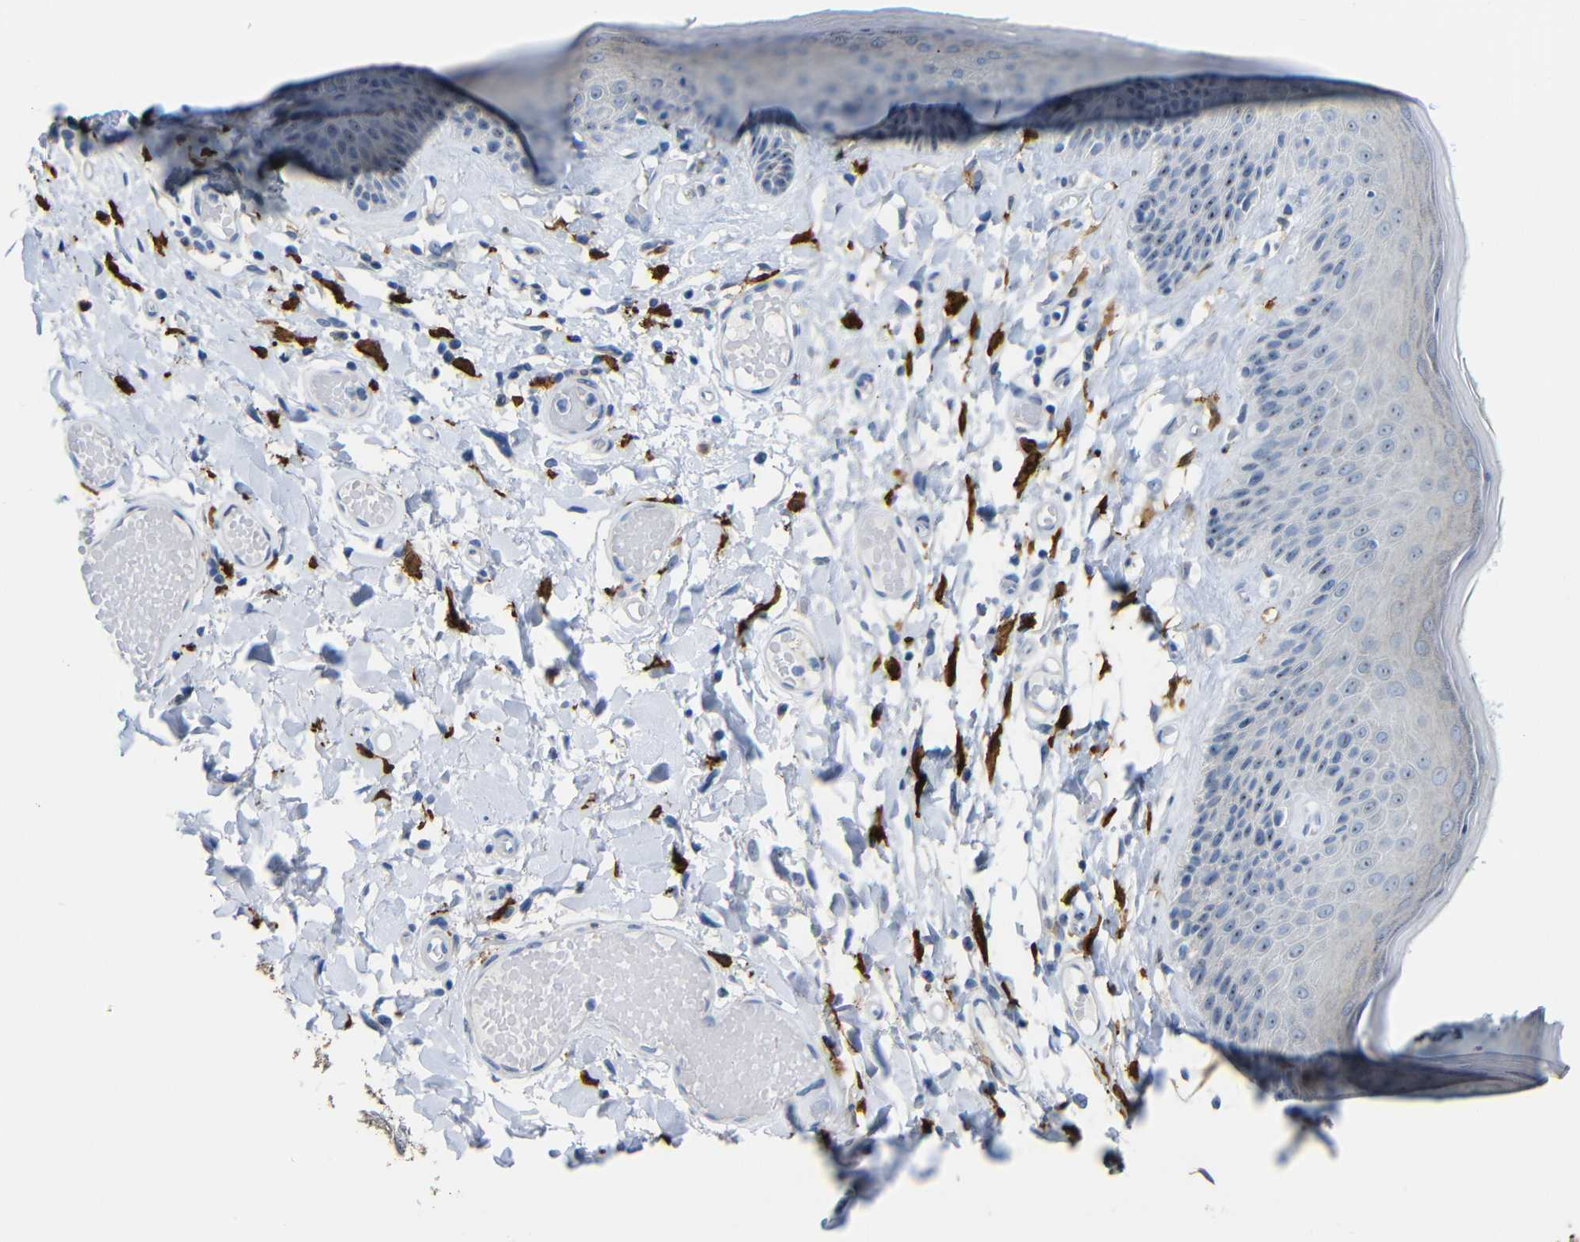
{"staining": {"intensity": "weak", "quantity": "25%-75%", "location": "nuclear"}, "tissue": "skin", "cell_type": "Epidermal cells", "image_type": "normal", "snomed": [{"axis": "morphology", "description": "Normal tissue, NOS"}, {"axis": "topography", "description": "Vulva"}], "caption": "Protein staining exhibits weak nuclear expression in about 25%-75% of epidermal cells in benign skin.", "gene": "C1orf210", "patient": {"sex": "female", "age": 73}}